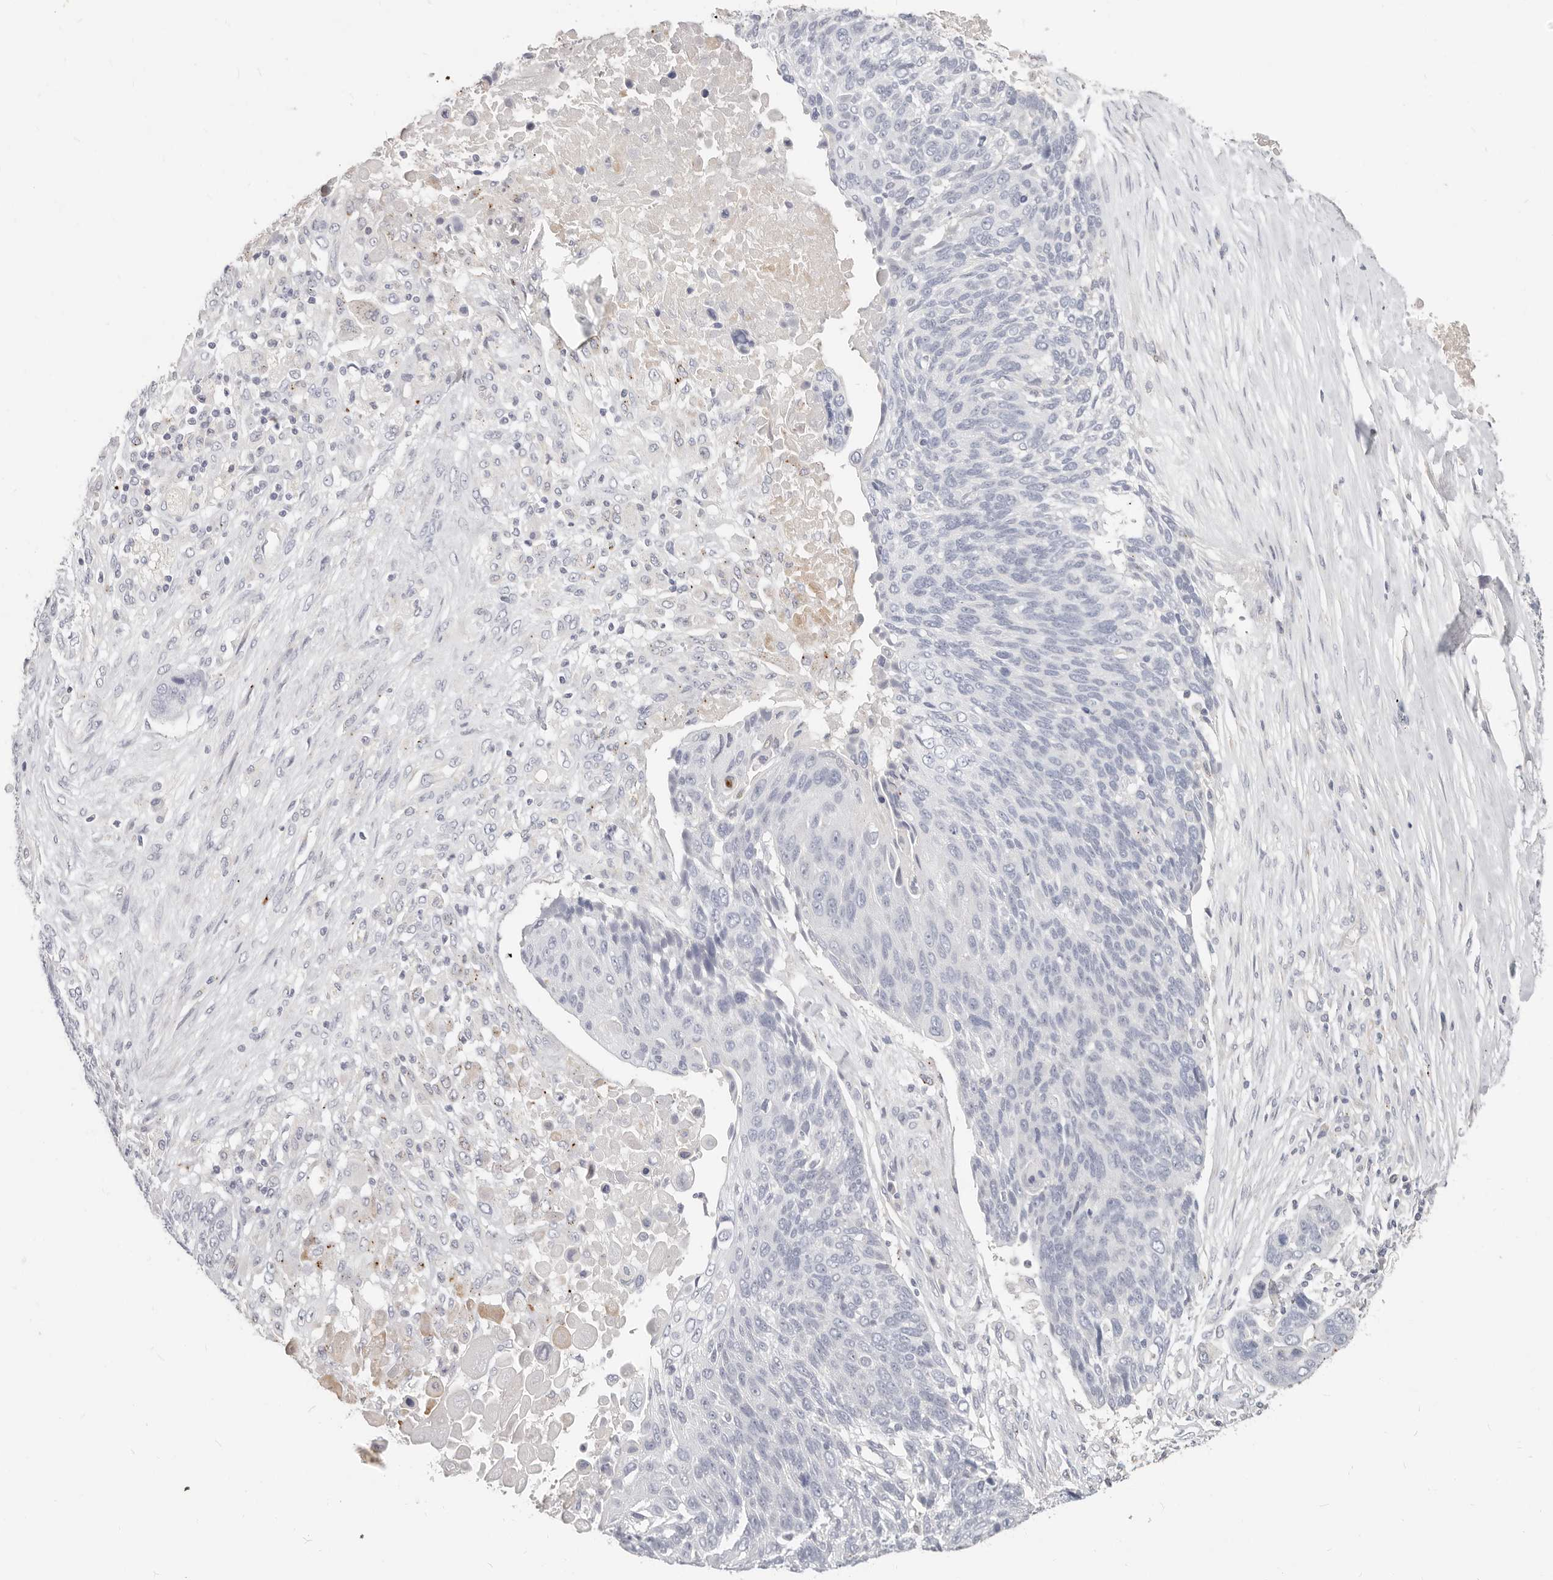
{"staining": {"intensity": "negative", "quantity": "none", "location": "none"}, "tissue": "lung cancer", "cell_type": "Tumor cells", "image_type": "cancer", "snomed": [{"axis": "morphology", "description": "Squamous cell carcinoma, NOS"}, {"axis": "topography", "description": "Lung"}], "caption": "A high-resolution photomicrograph shows immunohistochemistry staining of lung squamous cell carcinoma, which shows no significant staining in tumor cells. (Immunohistochemistry, brightfield microscopy, high magnification).", "gene": "ZRANB1", "patient": {"sex": "male", "age": 66}}